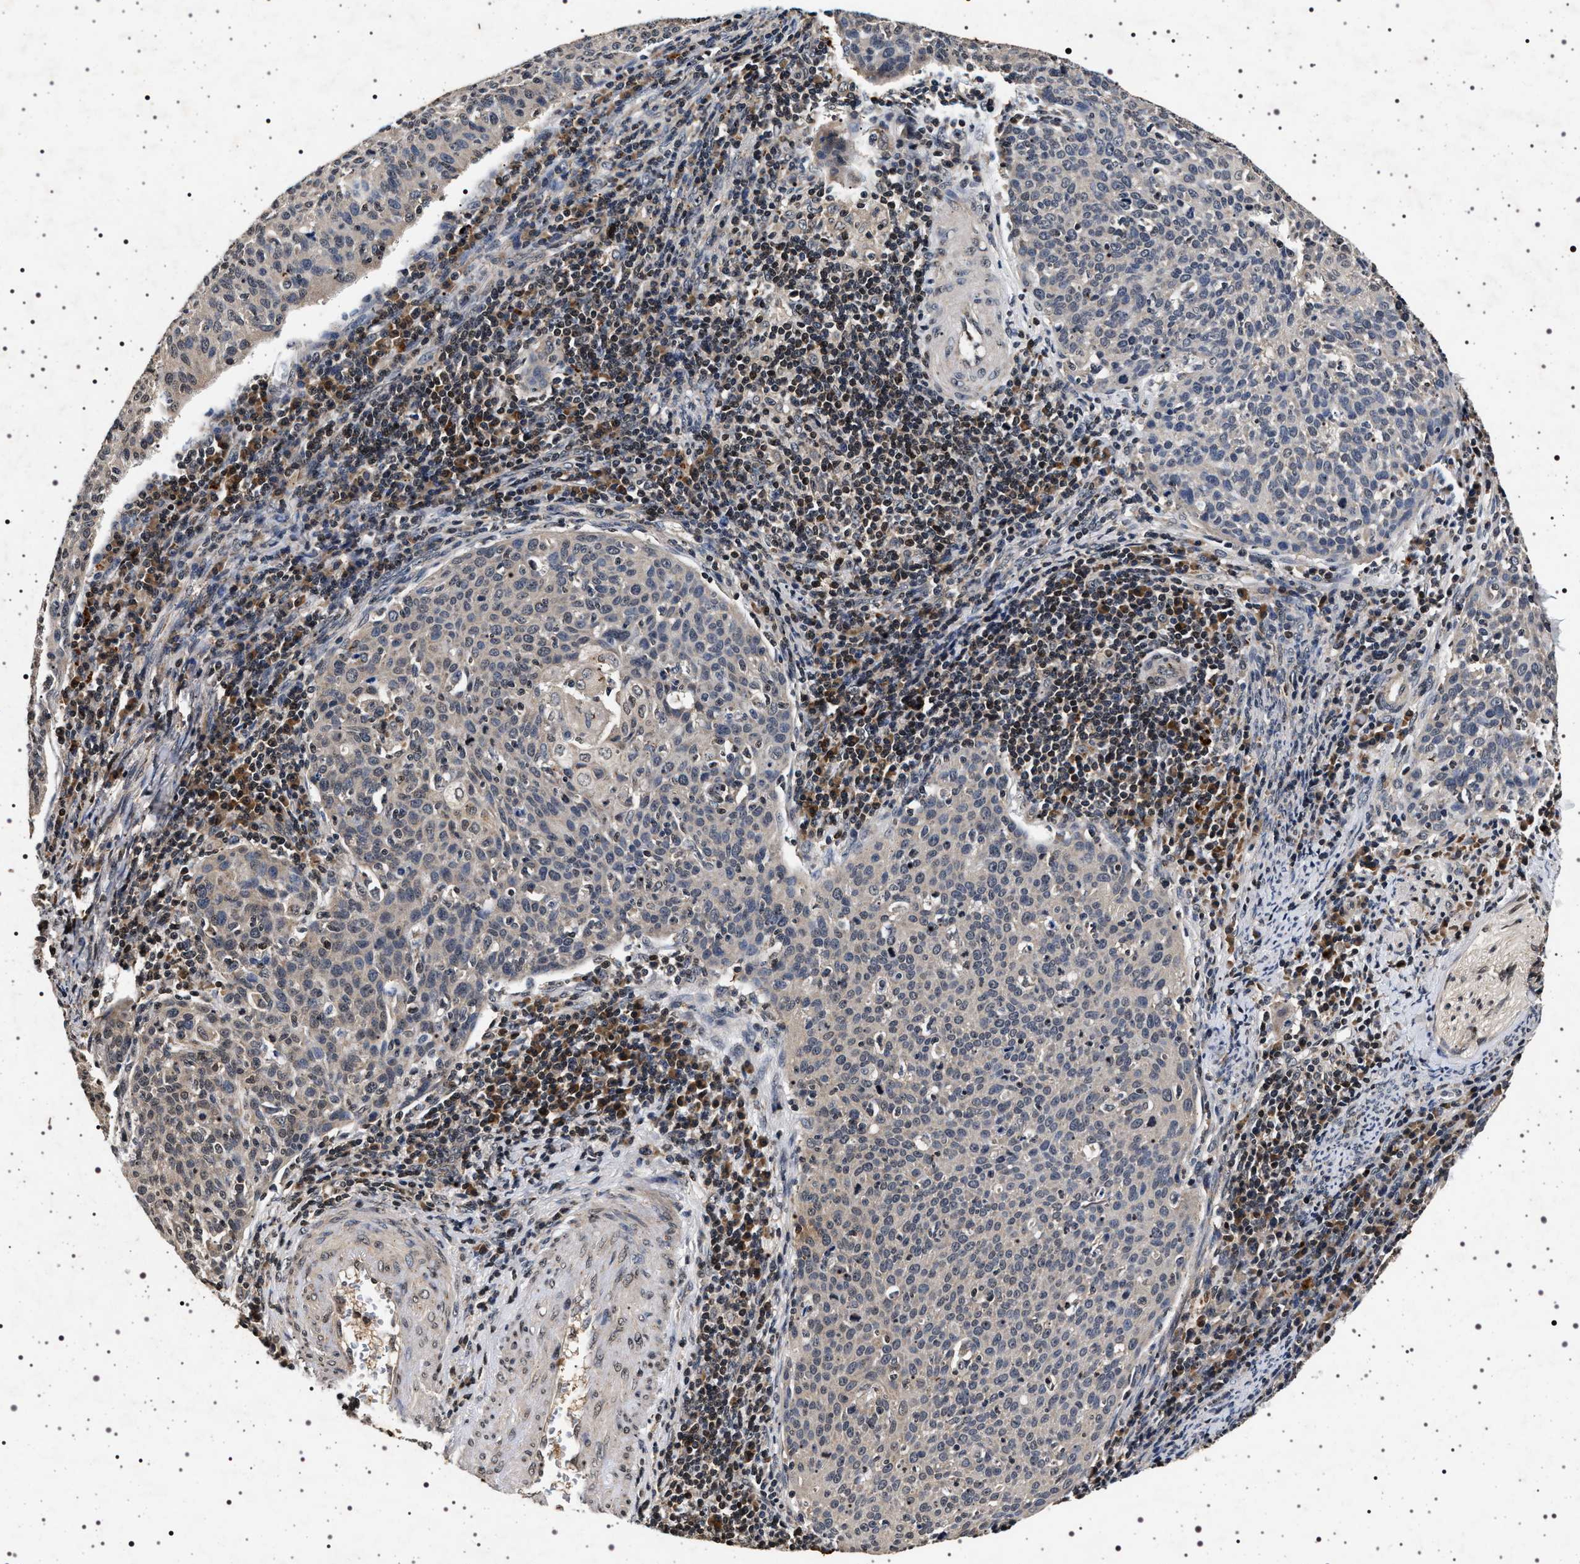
{"staining": {"intensity": "weak", "quantity": "<25%", "location": "cytoplasmic/membranous"}, "tissue": "cervical cancer", "cell_type": "Tumor cells", "image_type": "cancer", "snomed": [{"axis": "morphology", "description": "Squamous cell carcinoma, NOS"}, {"axis": "topography", "description": "Cervix"}], "caption": "Tumor cells show no significant positivity in cervical cancer (squamous cell carcinoma).", "gene": "CDKN1B", "patient": {"sex": "female", "age": 38}}